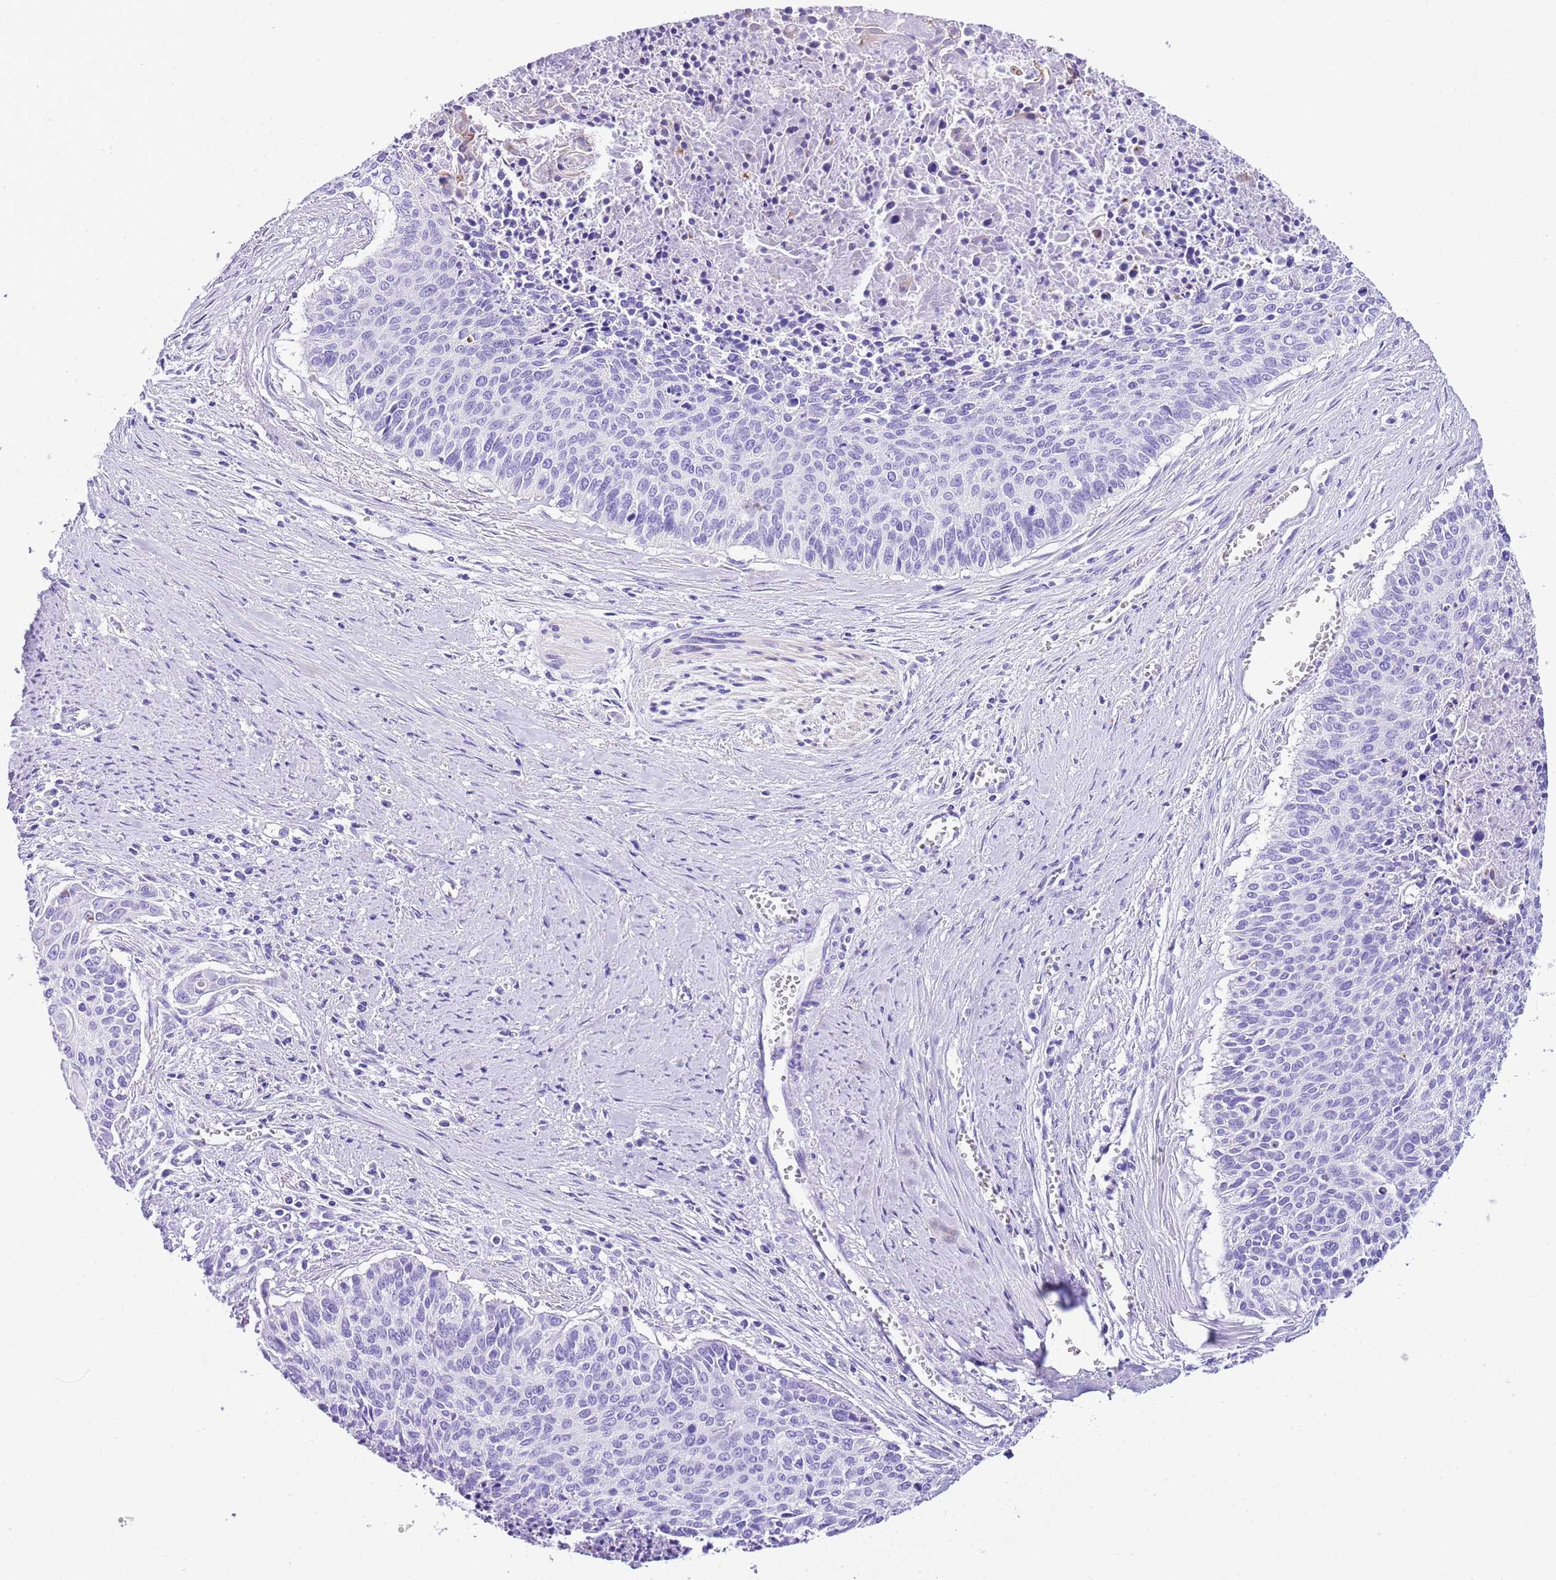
{"staining": {"intensity": "negative", "quantity": "none", "location": "none"}, "tissue": "cervical cancer", "cell_type": "Tumor cells", "image_type": "cancer", "snomed": [{"axis": "morphology", "description": "Squamous cell carcinoma, NOS"}, {"axis": "topography", "description": "Cervix"}], "caption": "An immunohistochemistry (IHC) histopathology image of cervical cancer is shown. There is no staining in tumor cells of cervical cancer.", "gene": "KCNC1", "patient": {"sex": "female", "age": 55}}